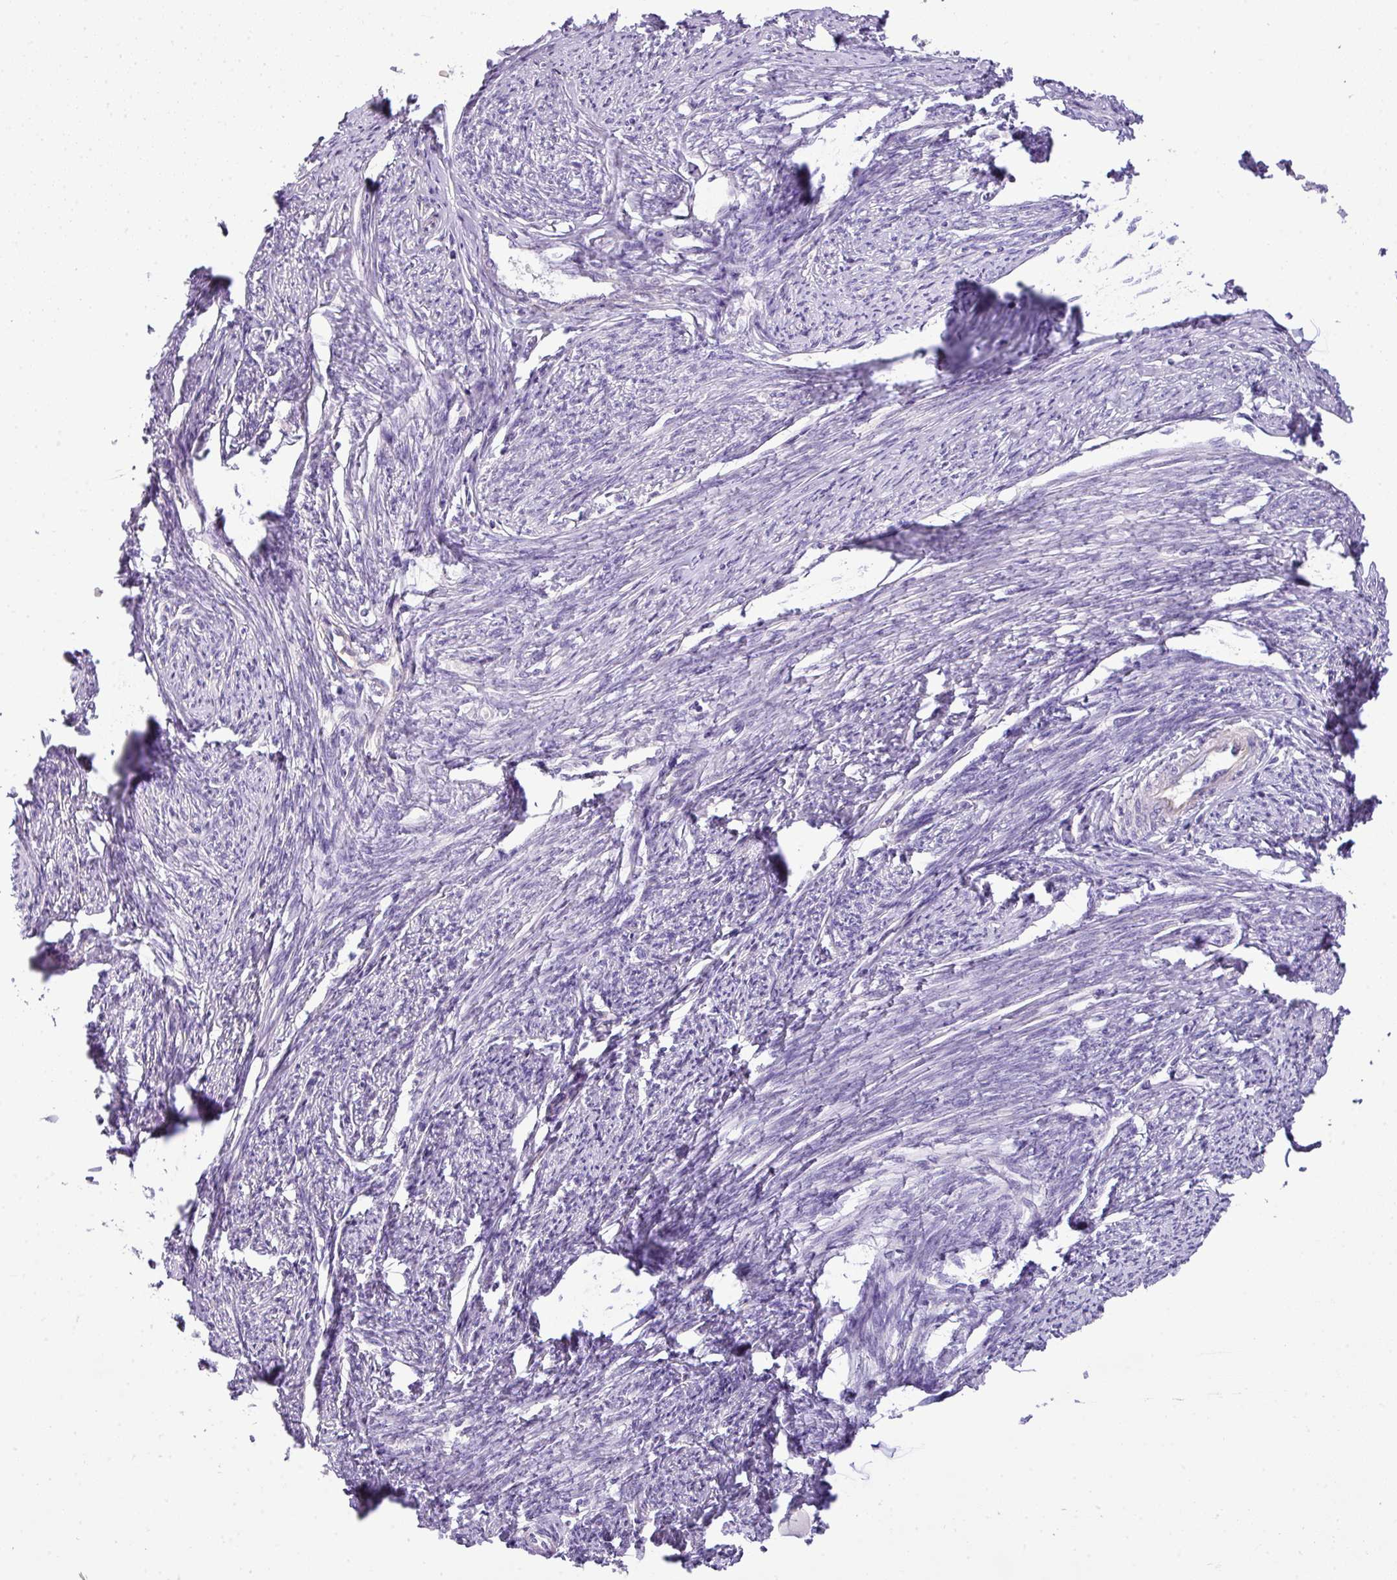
{"staining": {"intensity": "negative", "quantity": "none", "location": "none"}, "tissue": "smooth muscle", "cell_type": "Smooth muscle cells", "image_type": "normal", "snomed": [{"axis": "morphology", "description": "Normal tissue, NOS"}, {"axis": "topography", "description": "Smooth muscle"}, {"axis": "topography", "description": "Uterus"}], "caption": "A high-resolution micrograph shows IHC staining of normal smooth muscle, which exhibits no significant staining in smooth muscle cells. Brightfield microscopy of immunohistochemistry stained with DAB (3,3'-diaminobenzidine) (brown) and hematoxylin (blue), captured at high magnification.", "gene": "ENSG00000273748", "patient": {"sex": "female", "age": 59}}